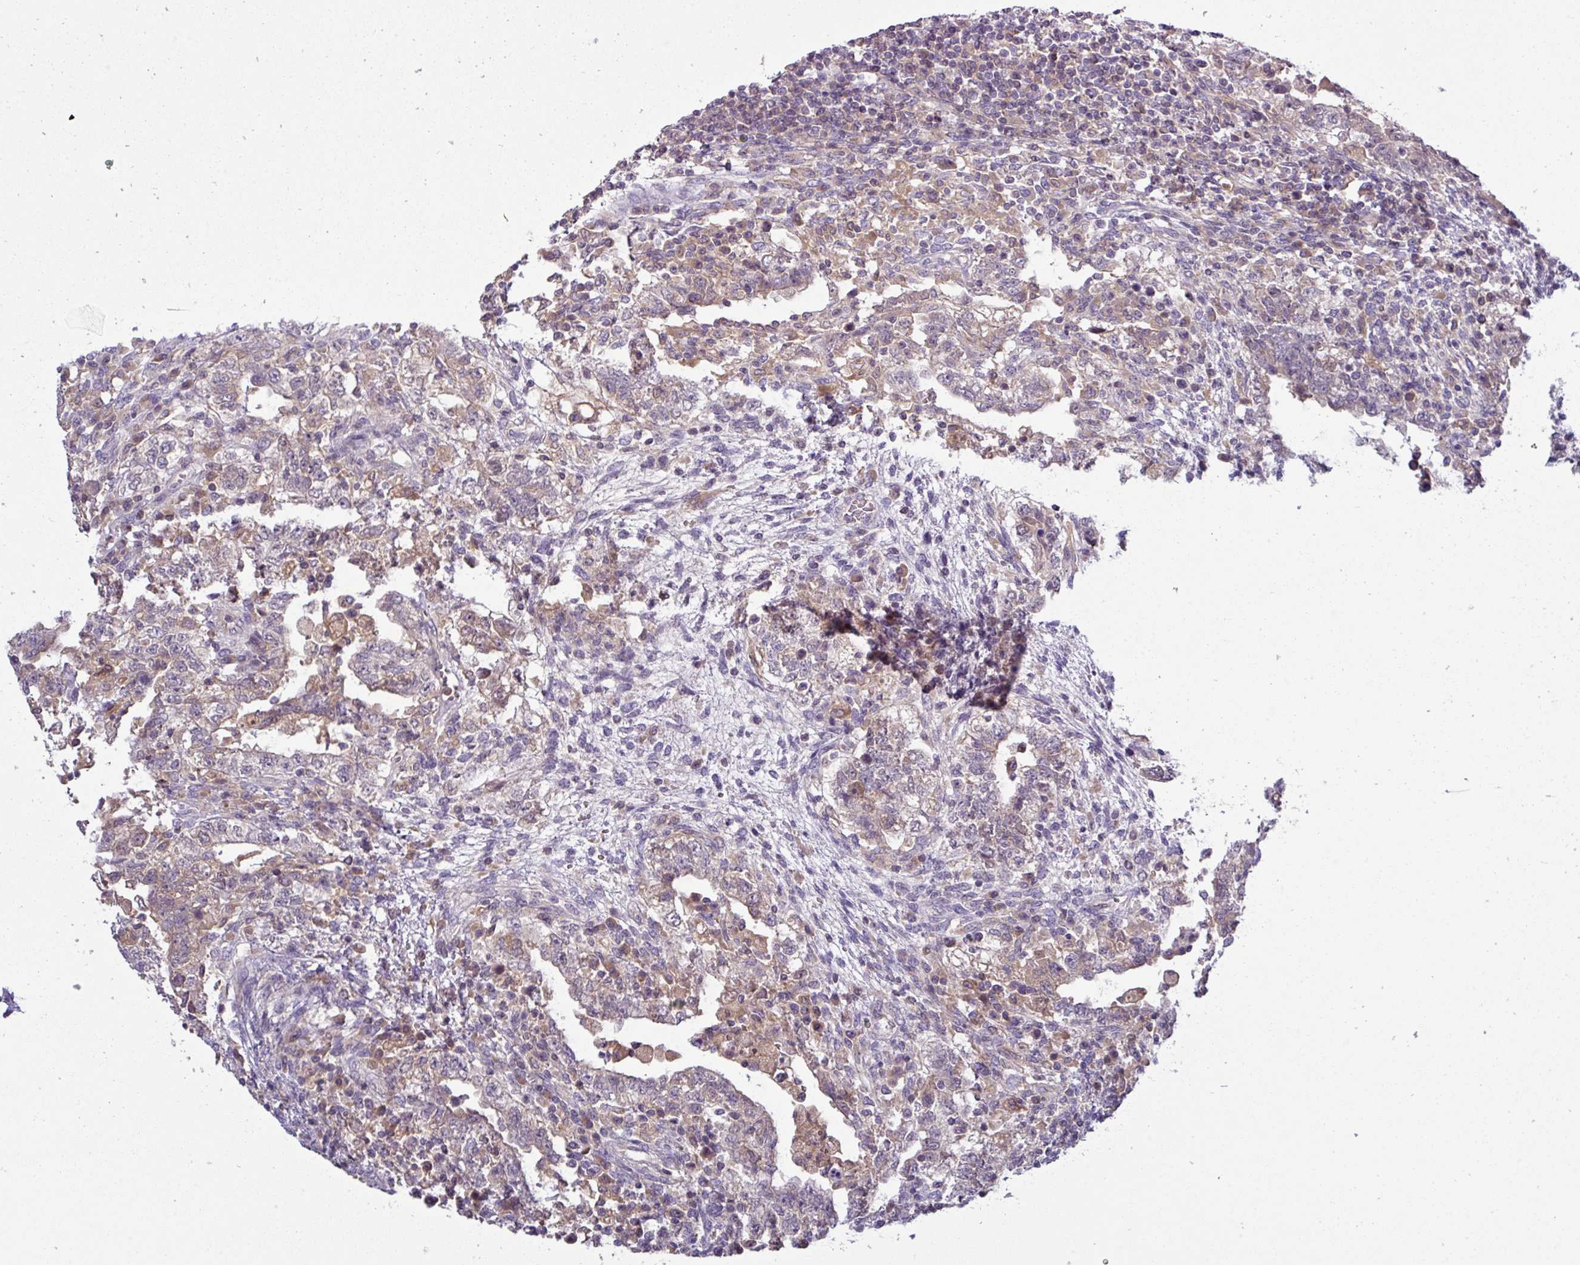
{"staining": {"intensity": "weak", "quantity": "<25%", "location": "cytoplasmic/membranous"}, "tissue": "testis cancer", "cell_type": "Tumor cells", "image_type": "cancer", "snomed": [{"axis": "morphology", "description": "Carcinoma, Embryonal, NOS"}, {"axis": "topography", "description": "Testis"}], "caption": "A histopathology image of human testis cancer (embryonal carcinoma) is negative for staining in tumor cells.", "gene": "TMEM62", "patient": {"sex": "male", "age": 26}}